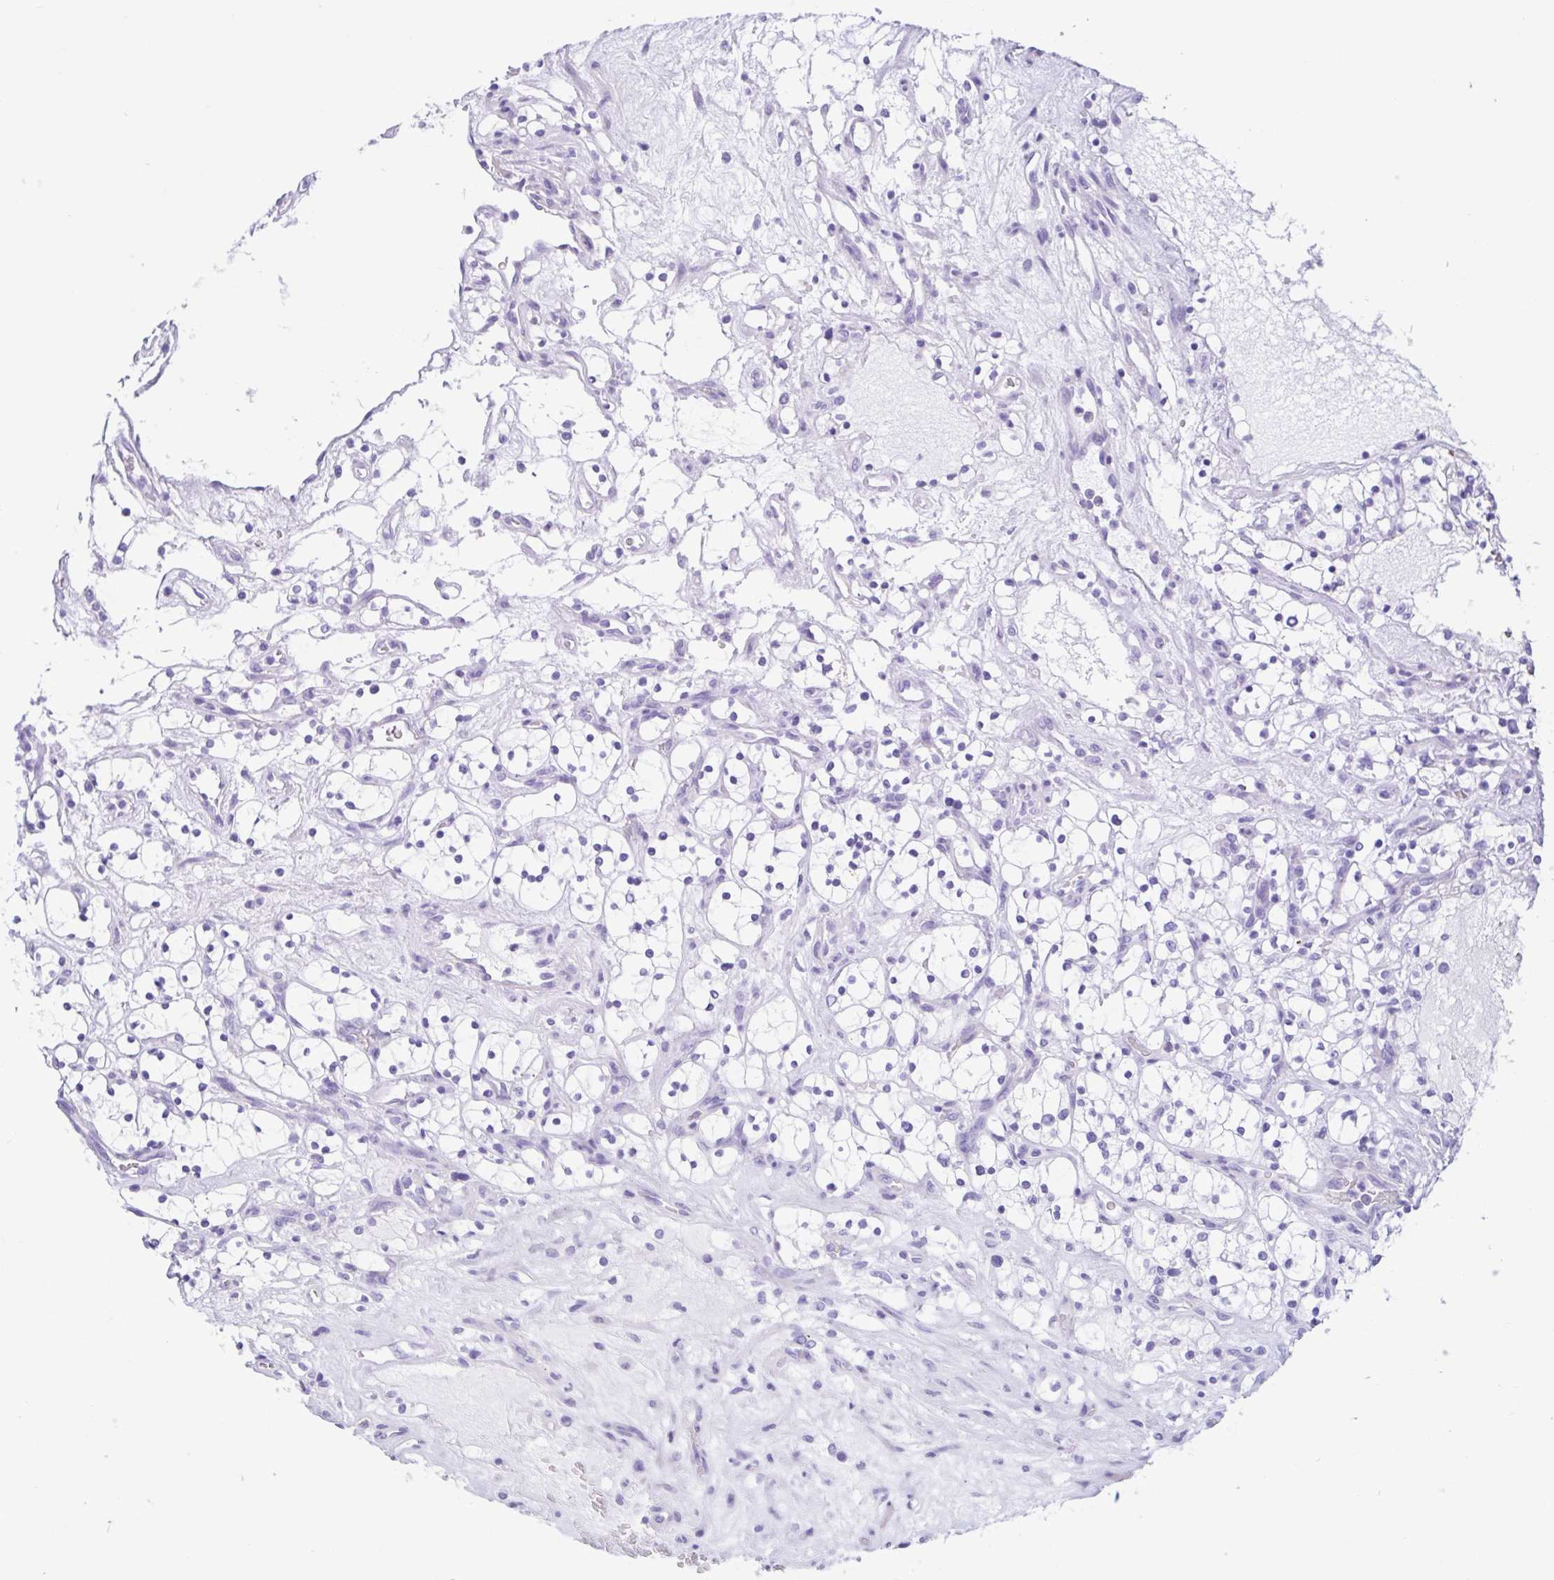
{"staining": {"intensity": "negative", "quantity": "none", "location": "none"}, "tissue": "renal cancer", "cell_type": "Tumor cells", "image_type": "cancer", "snomed": [{"axis": "morphology", "description": "Adenocarcinoma, NOS"}, {"axis": "topography", "description": "Kidney"}], "caption": "Renal cancer stained for a protein using immunohistochemistry displays no staining tumor cells.", "gene": "IAPP", "patient": {"sex": "female", "age": 69}}